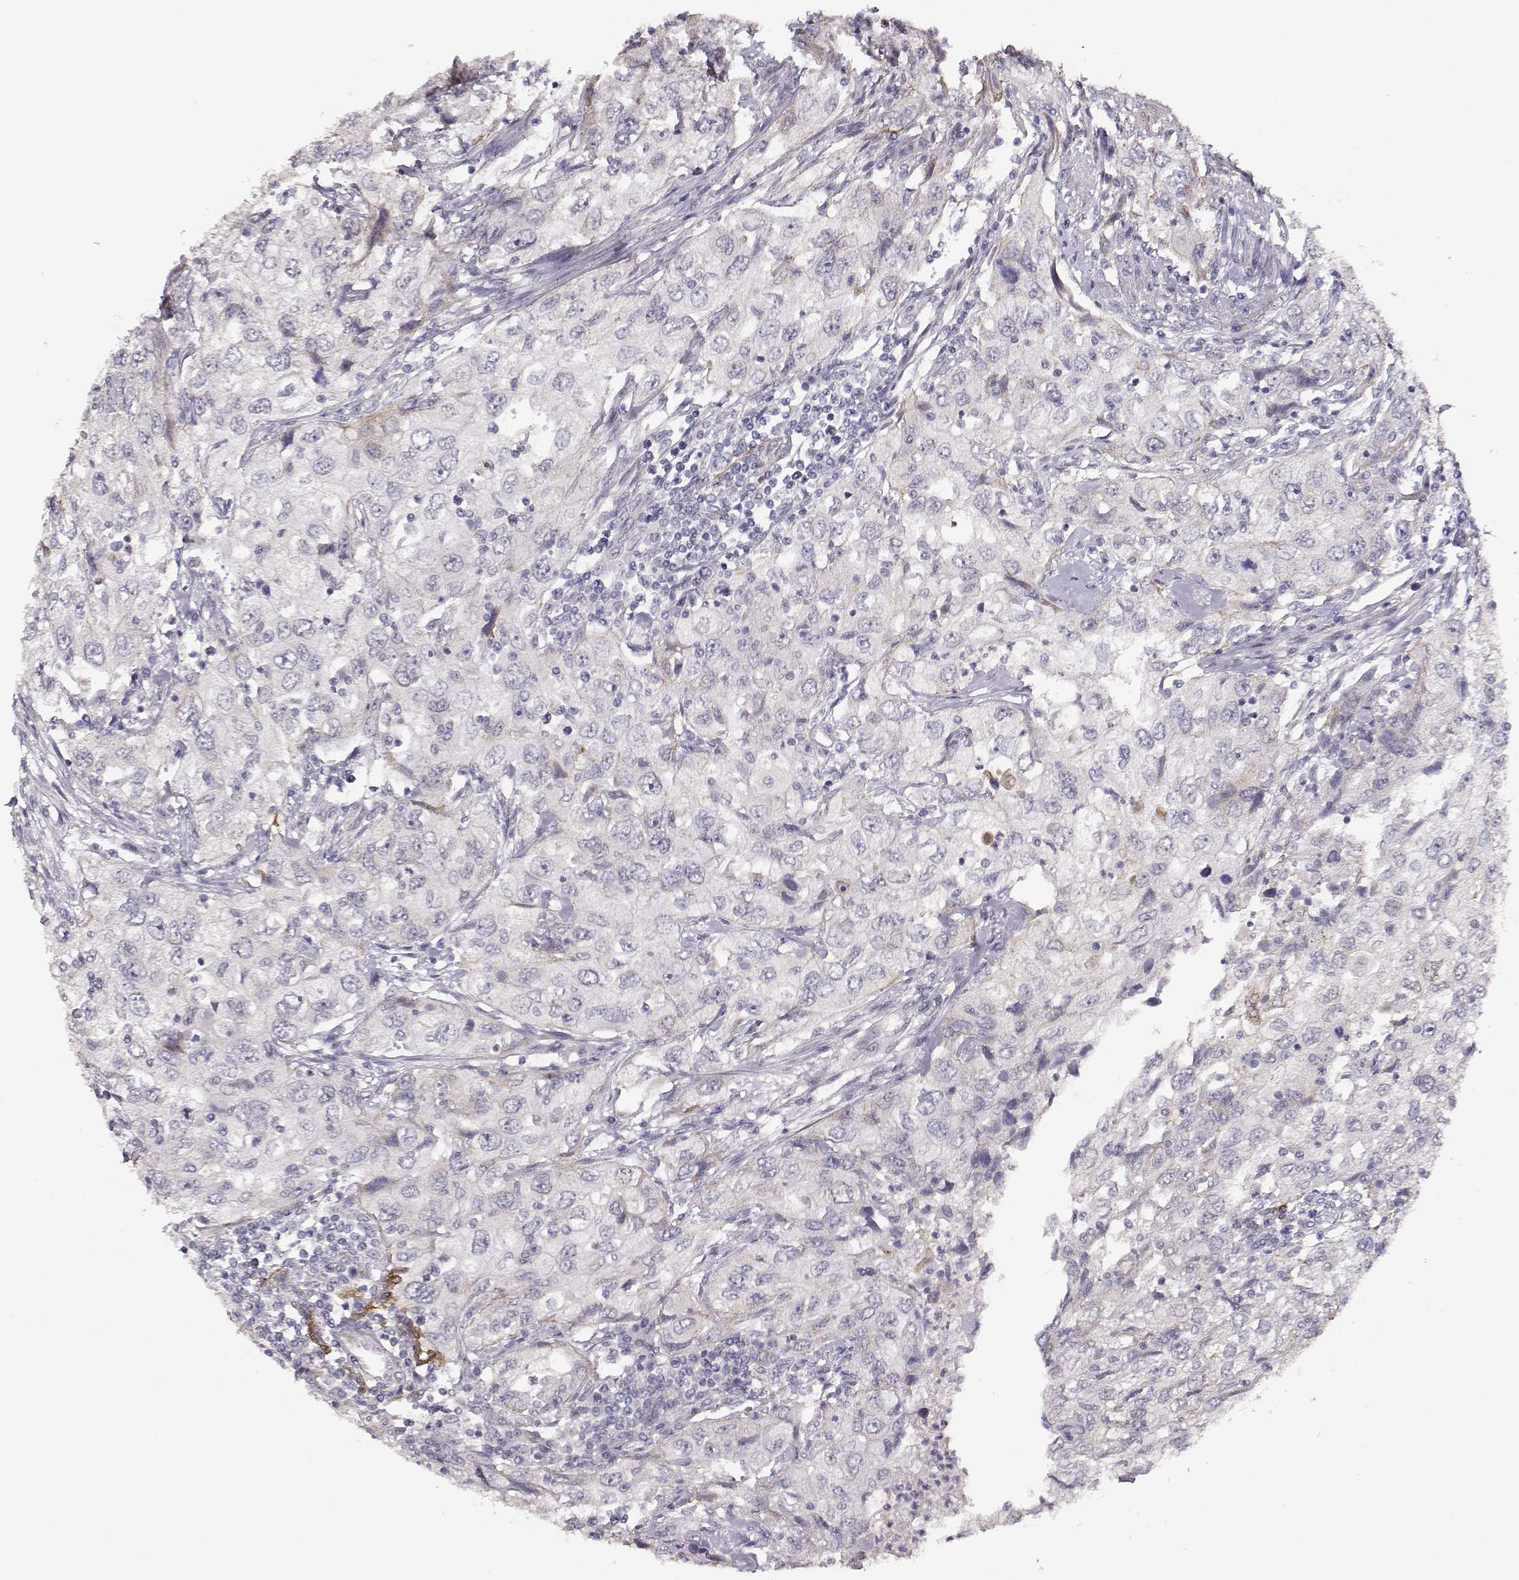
{"staining": {"intensity": "negative", "quantity": "none", "location": "none"}, "tissue": "urothelial cancer", "cell_type": "Tumor cells", "image_type": "cancer", "snomed": [{"axis": "morphology", "description": "Urothelial carcinoma, High grade"}, {"axis": "topography", "description": "Urinary bladder"}], "caption": "Urothelial carcinoma (high-grade) was stained to show a protein in brown. There is no significant staining in tumor cells.", "gene": "LAMA5", "patient": {"sex": "male", "age": 76}}